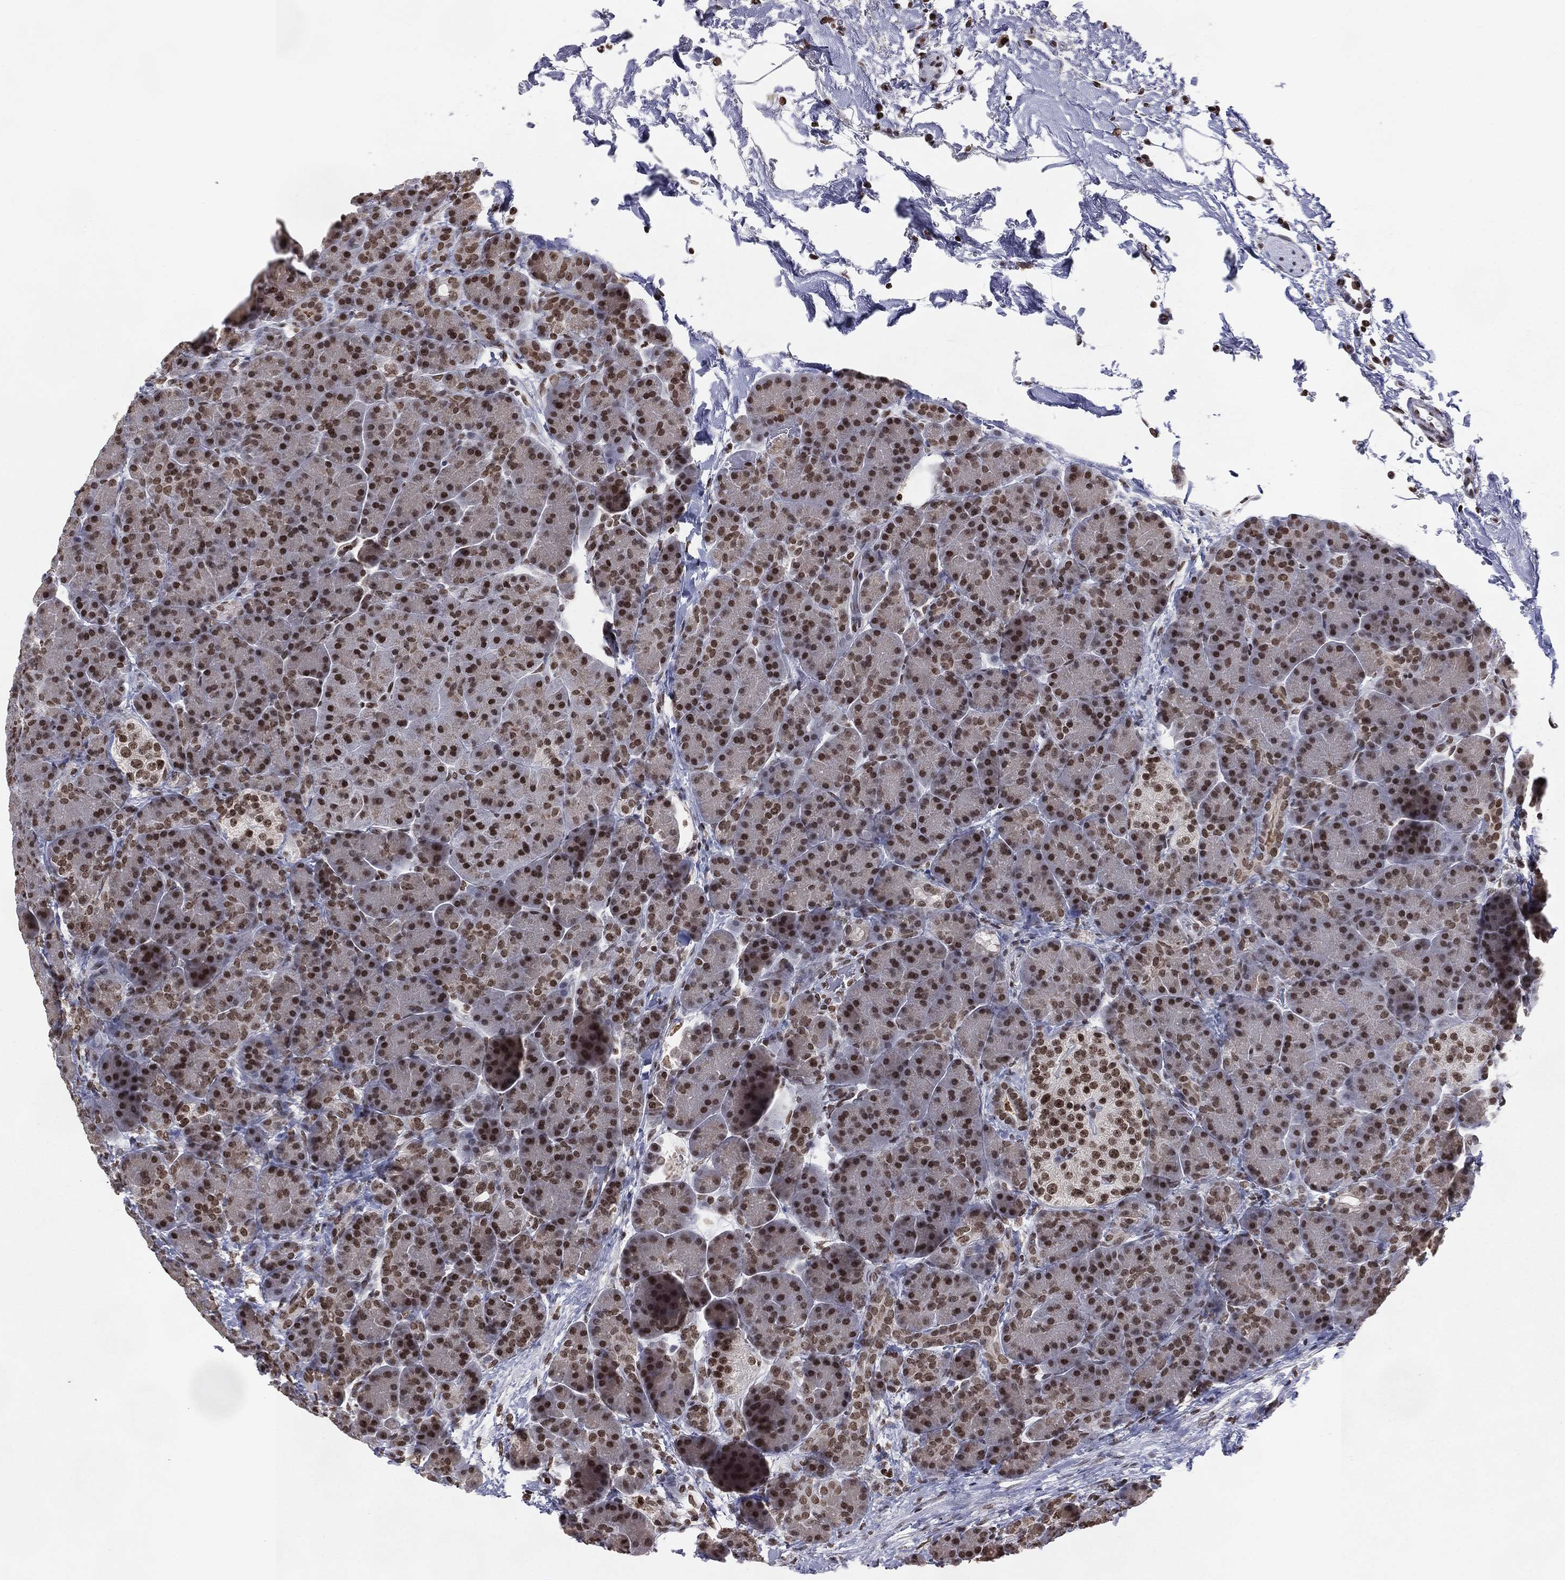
{"staining": {"intensity": "strong", "quantity": ">75%", "location": "nuclear"}, "tissue": "pancreas", "cell_type": "Exocrine glandular cells", "image_type": "normal", "snomed": [{"axis": "morphology", "description": "Normal tissue, NOS"}, {"axis": "topography", "description": "Pancreas"}], "caption": "Exocrine glandular cells demonstrate high levels of strong nuclear positivity in about >75% of cells in normal human pancreas. (brown staining indicates protein expression, while blue staining denotes nuclei).", "gene": "RFX7", "patient": {"sex": "female", "age": 63}}